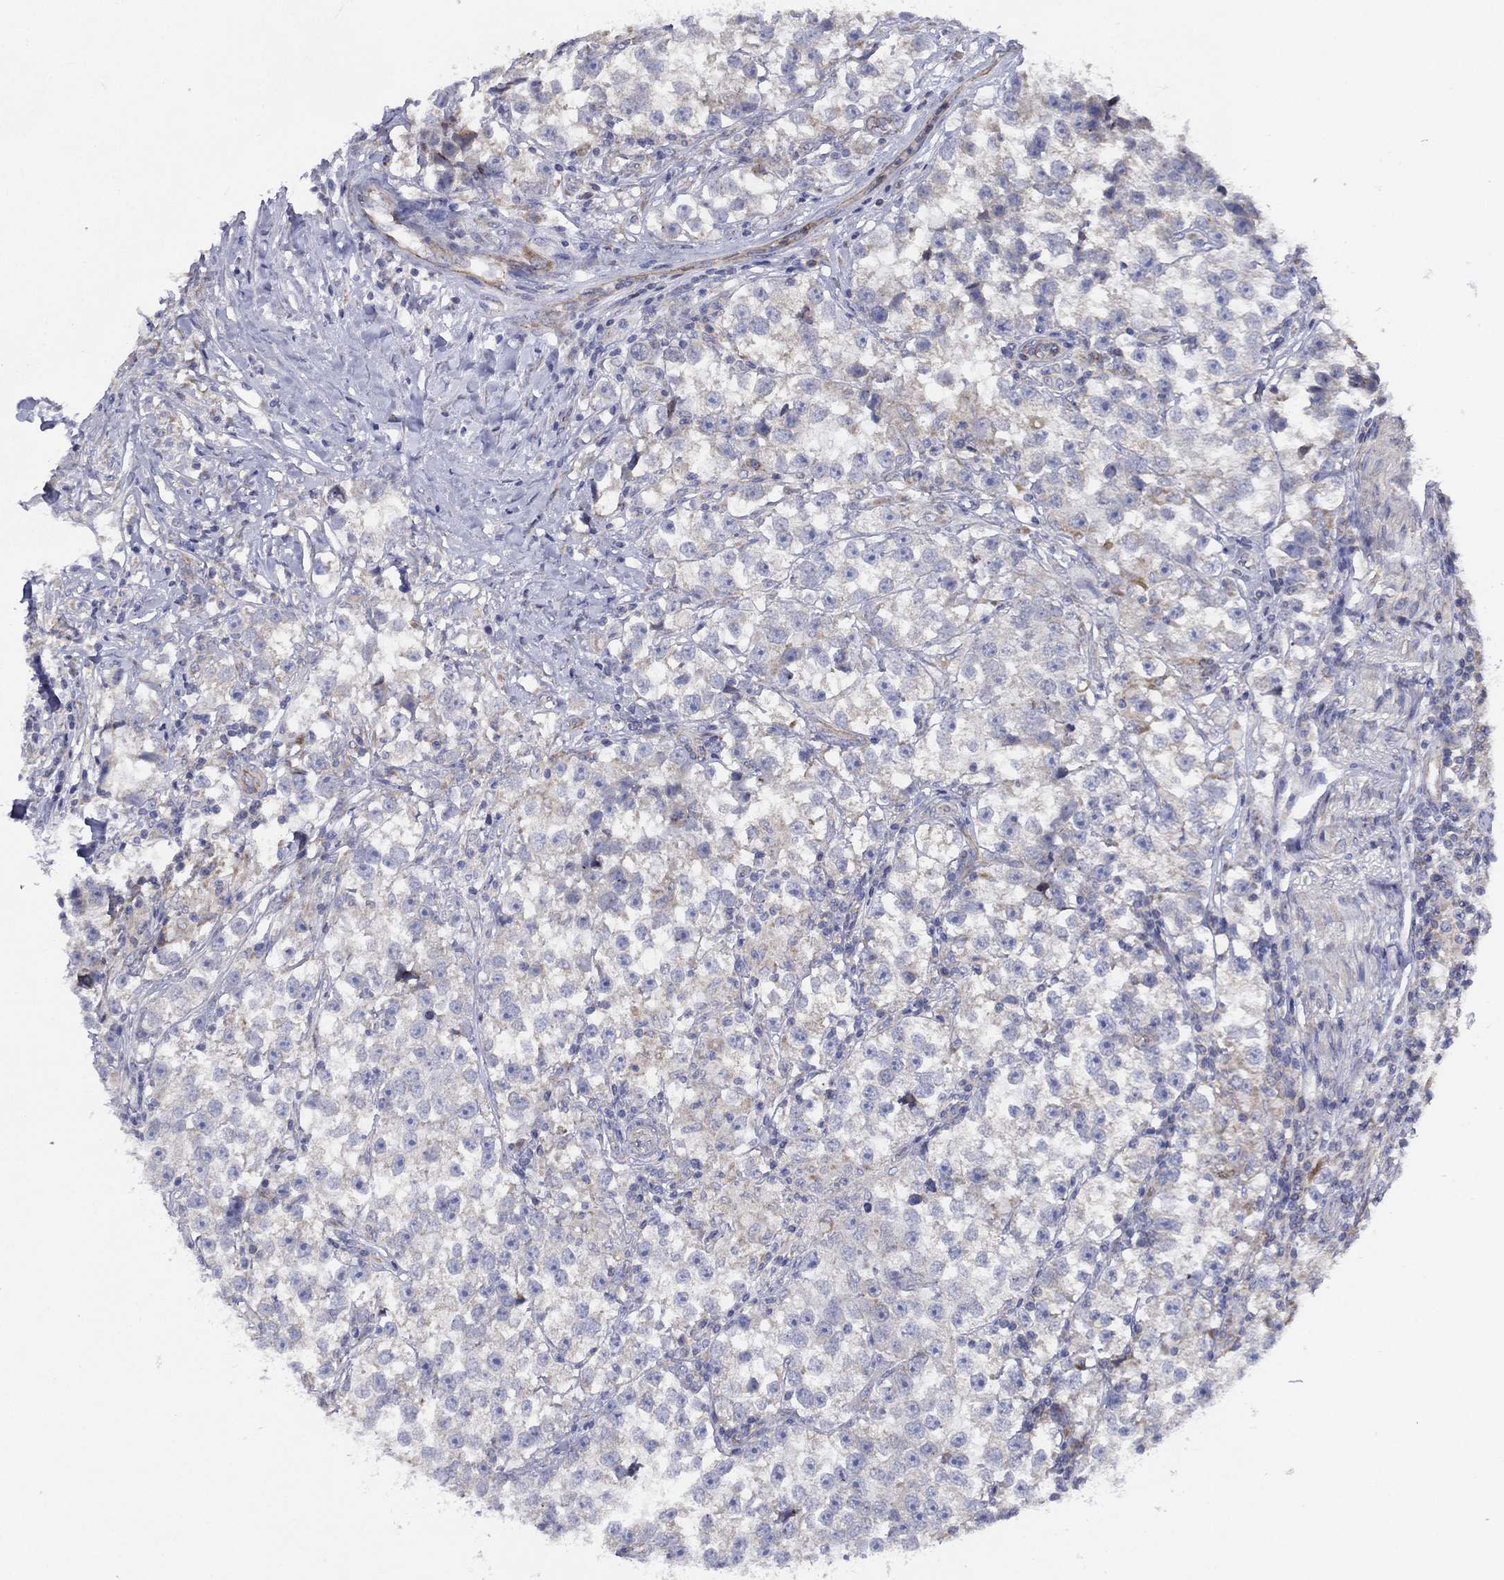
{"staining": {"intensity": "negative", "quantity": "none", "location": "none"}, "tissue": "testis cancer", "cell_type": "Tumor cells", "image_type": "cancer", "snomed": [{"axis": "morphology", "description": "Seminoma, NOS"}, {"axis": "topography", "description": "Testis"}], "caption": "This is an immunohistochemistry photomicrograph of human testis seminoma. There is no expression in tumor cells.", "gene": "ZNF223", "patient": {"sex": "male", "age": 46}}